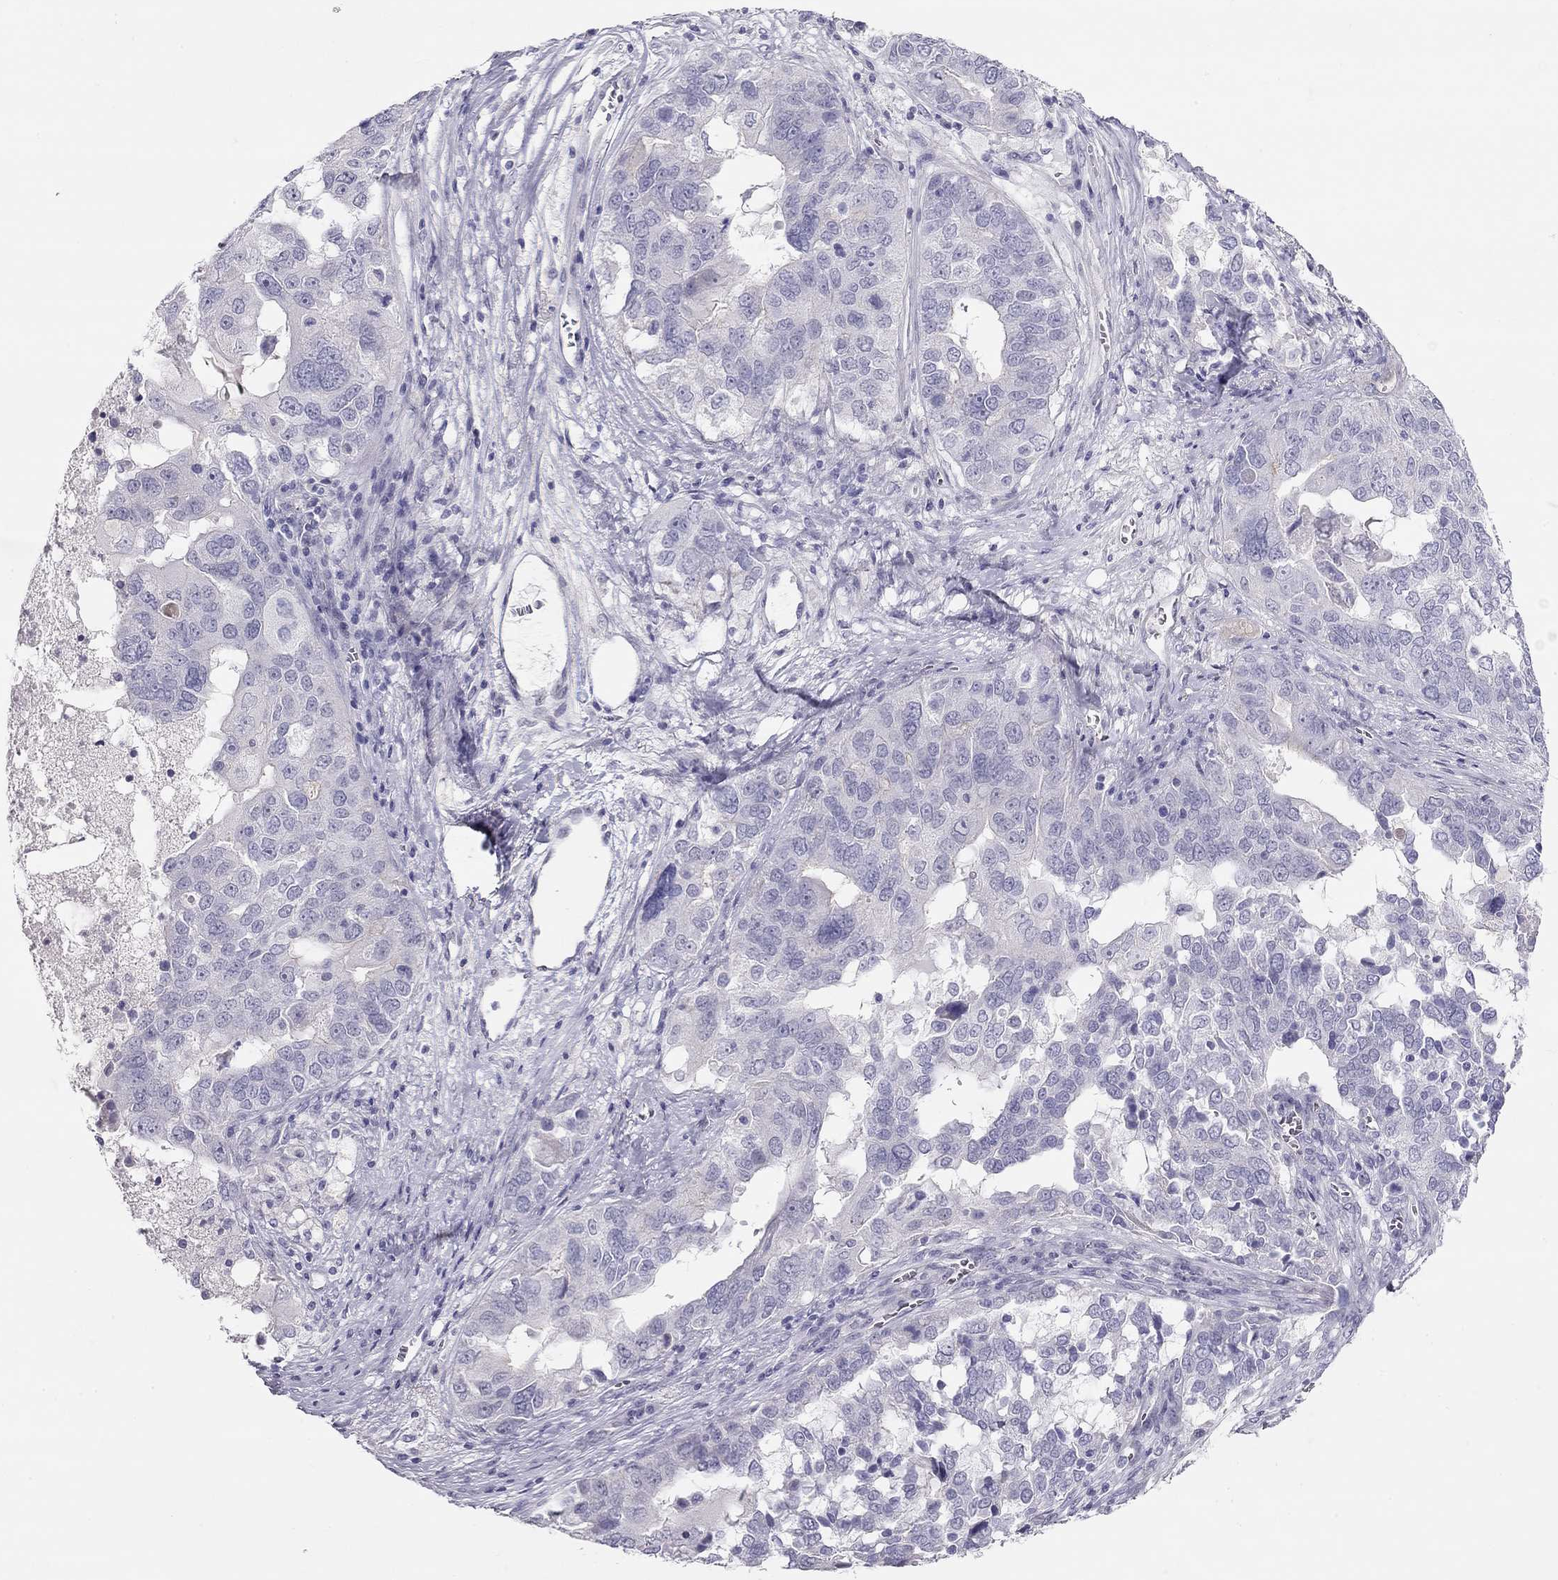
{"staining": {"intensity": "negative", "quantity": "none", "location": "none"}, "tissue": "ovarian cancer", "cell_type": "Tumor cells", "image_type": "cancer", "snomed": [{"axis": "morphology", "description": "Carcinoma, endometroid"}, {"axis": "topography", "description": "Soft tissue"}, {"axis": "topography", "description": "Ovary"}], "caption": "Immunohistochemistry (IHC) photomicrograph of neoplastic tissue: human endometroid carcinoma (ovarian) stained with DAB (3,3'-diaminobenzidine) displays no significant protein positivity in tumor cells.", "gene": "KCNV2", "patient": {"sex": "female", "age": 52}}